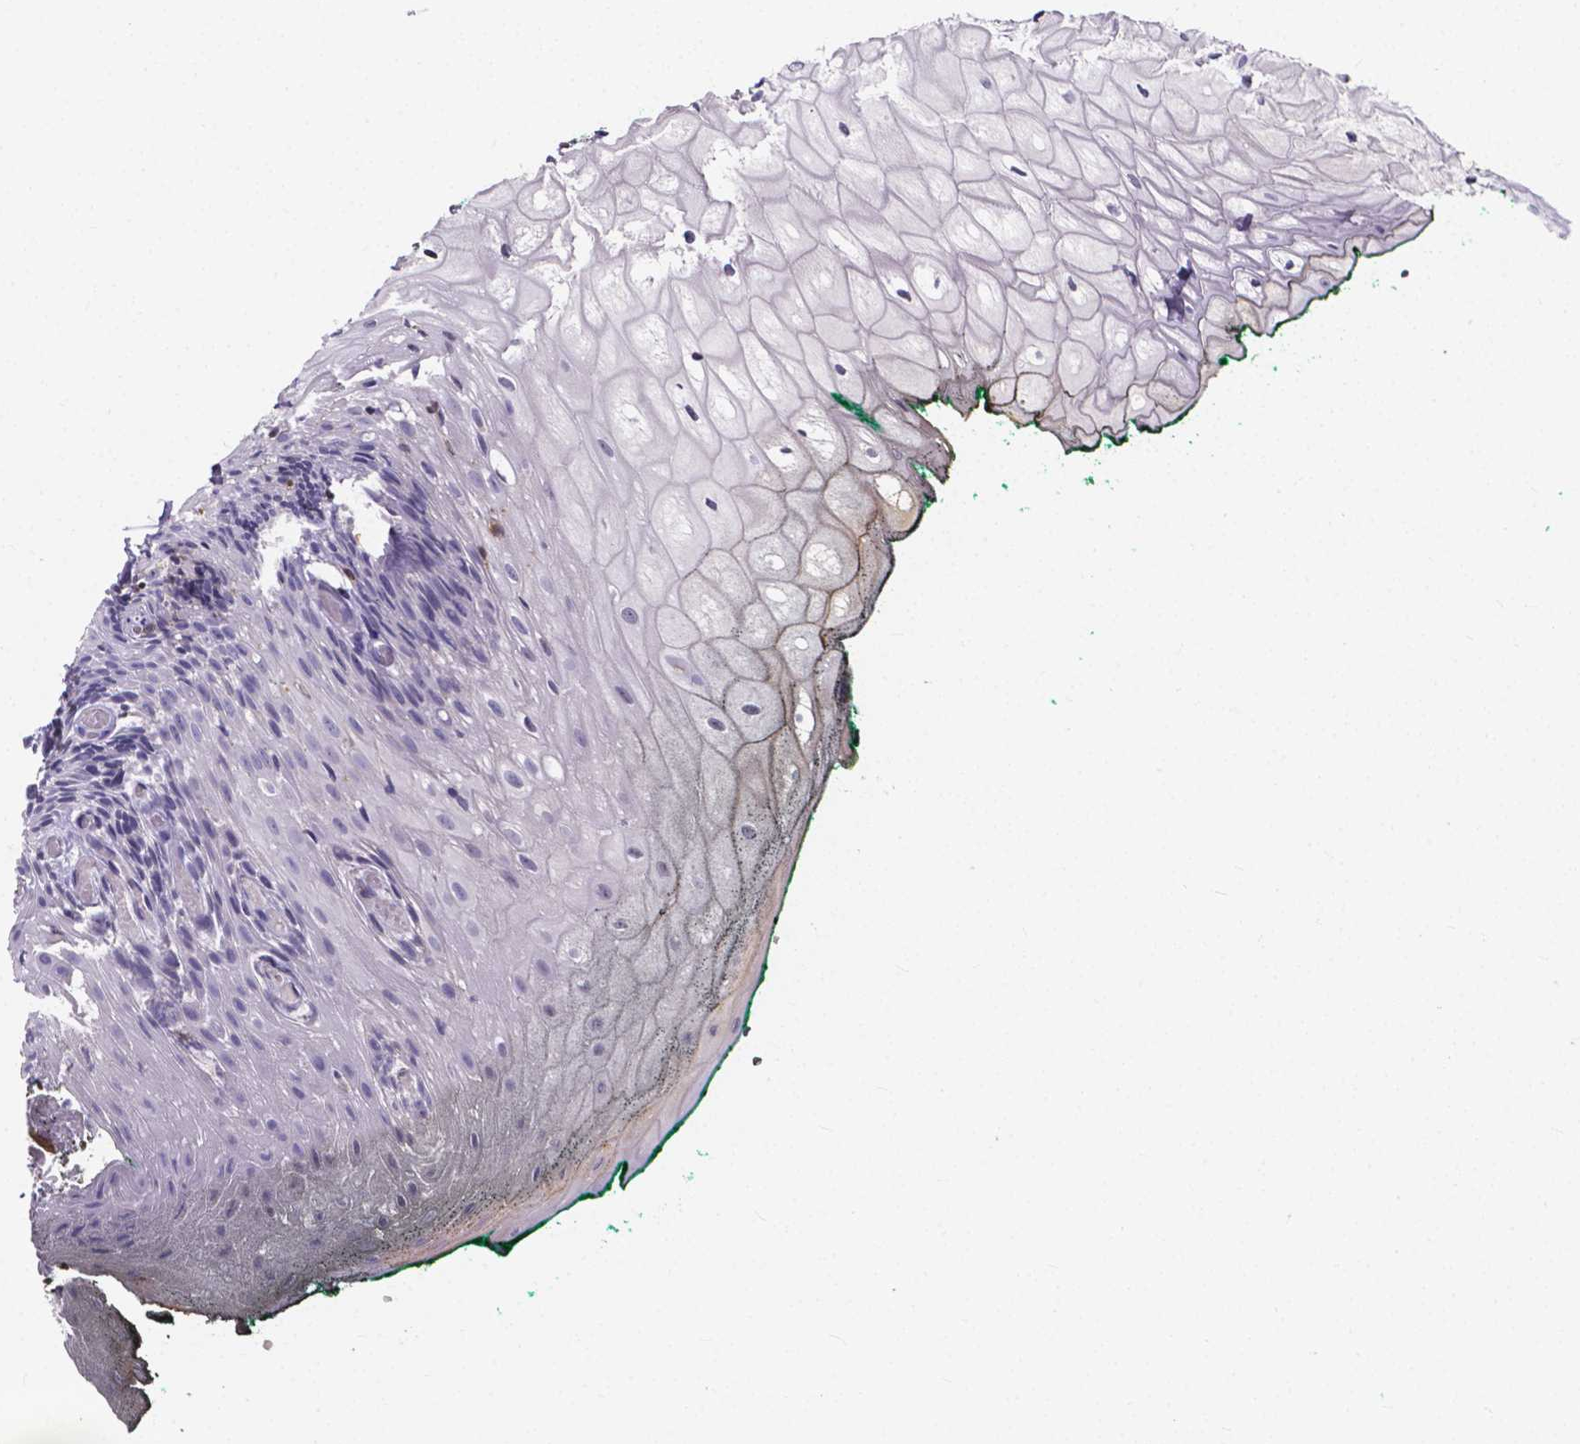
{"staining": {"intensity": "negative", "quantity": "none", "location": "none"}, "tissue": "oral mucosa", "cell_type": "Squamous epithelial cells", "image_type": "normal", "snomed": [{"axis": "morphology", "description": "Normal tissue, NOS"}, {"axis": "topography", "description": "Oral tissue"}, {"axis": "topography", "description": "Head-Neck"}], "caption": "This is a micrograph of immunohistochemistry staining of unremarkable oral mucosa, which shows no positivity in squamous epithelial cells. Nuclei are stained in blue.", "gene": "THEMIS", "patient": {"sex": "female", "age": 68}}